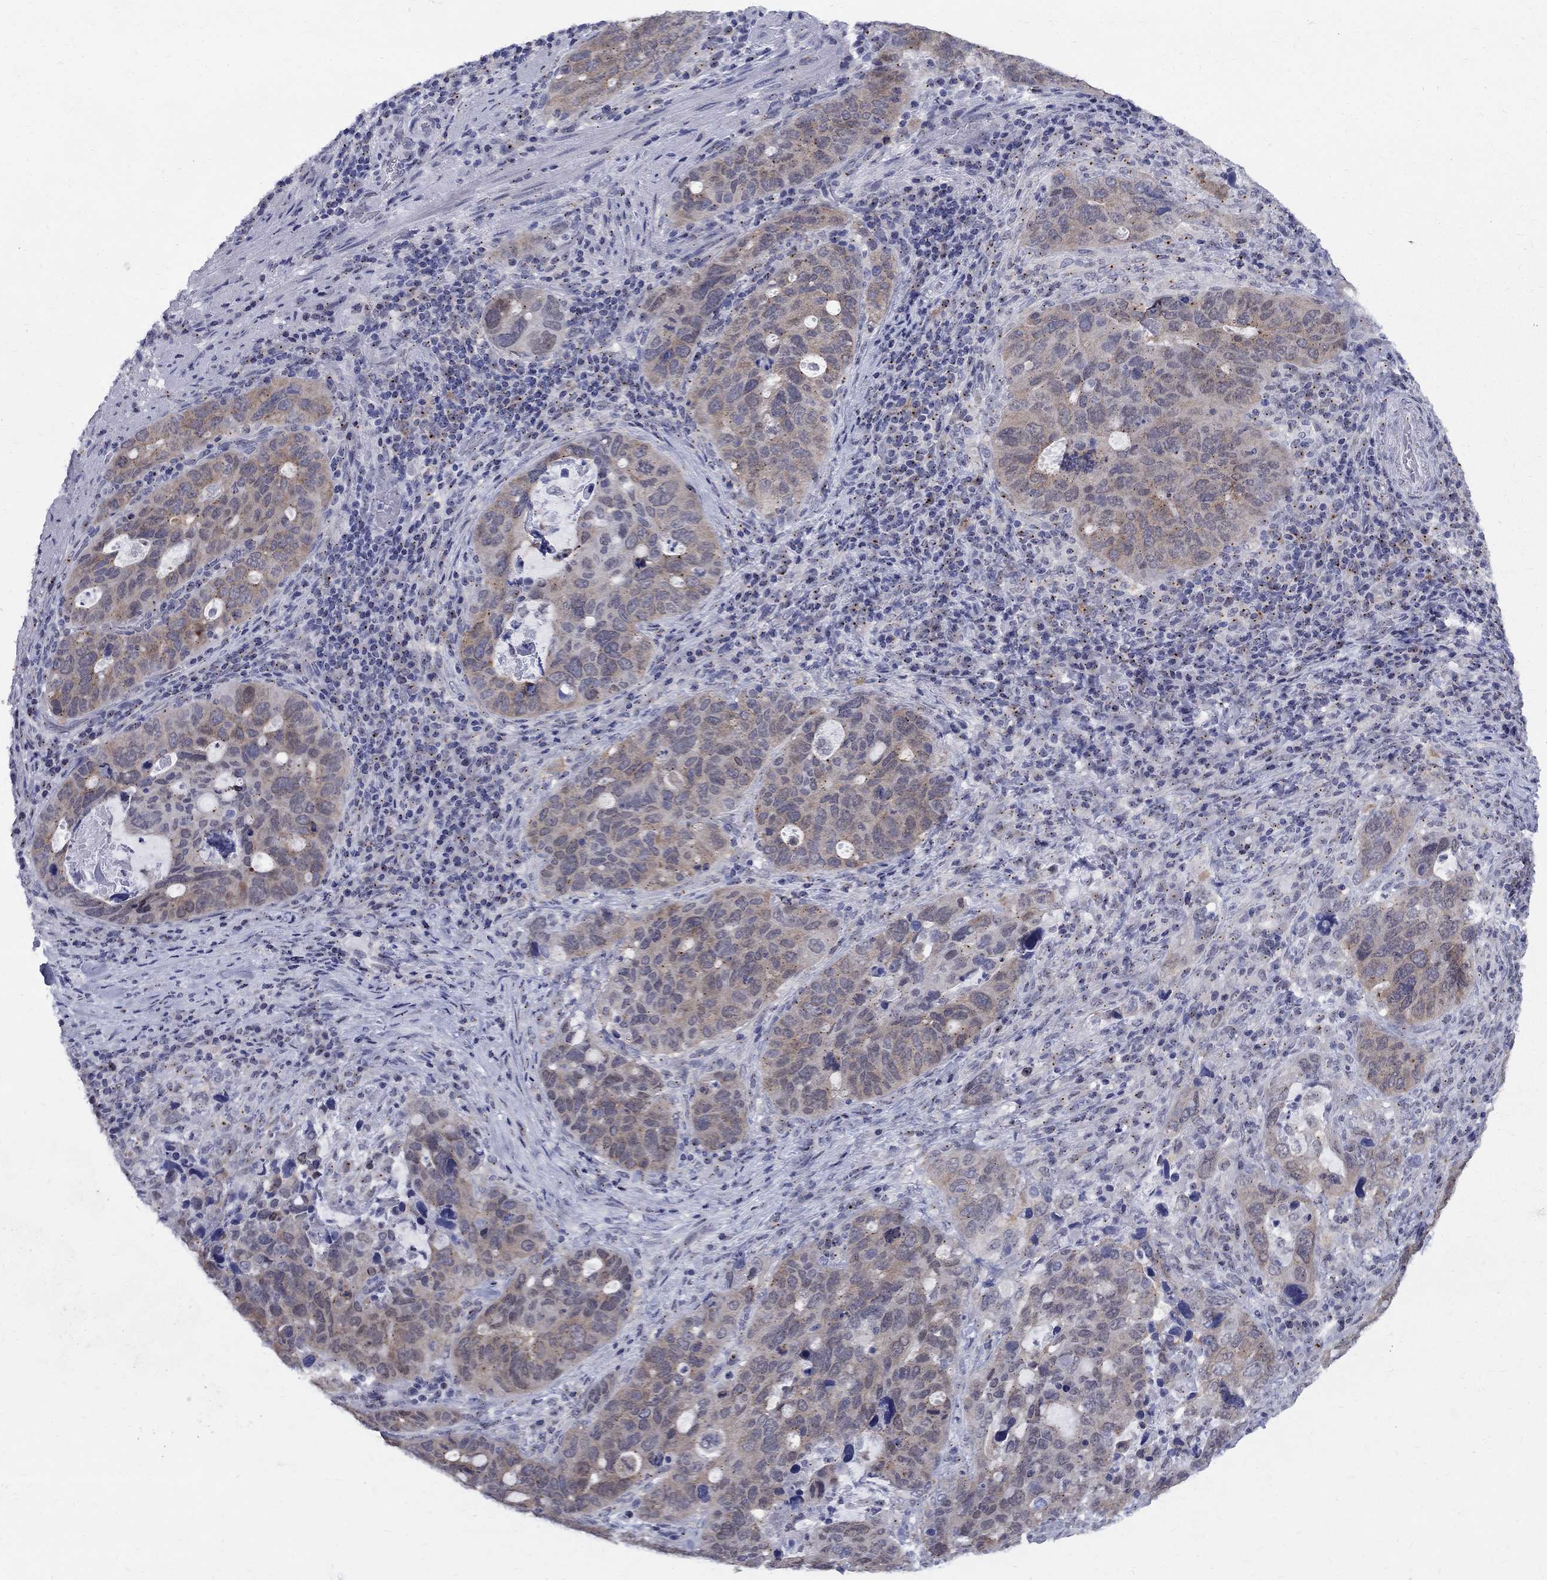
{"staining": {"intensity": "weak", "quantity": "25%-75%", "location": "cytoplasmic/membranous"}, "tissue": "stomach cancer", "cell_type": "Tumor cells", "image_type": "cancer", "snomed": [{"axis": "morphology", "description": "Adenocarcinoma, NOS"}, {"axis": "topography", "description": "Stomach"}], "caption": "This is an image of immunohistochemistry staining of adenocarcinoma (stomach), which shows weak expression in the cytoplasmic/membranous of tumor cells.", "gene": "CEP43", "patient": {"sex": "male", "age": 54}}